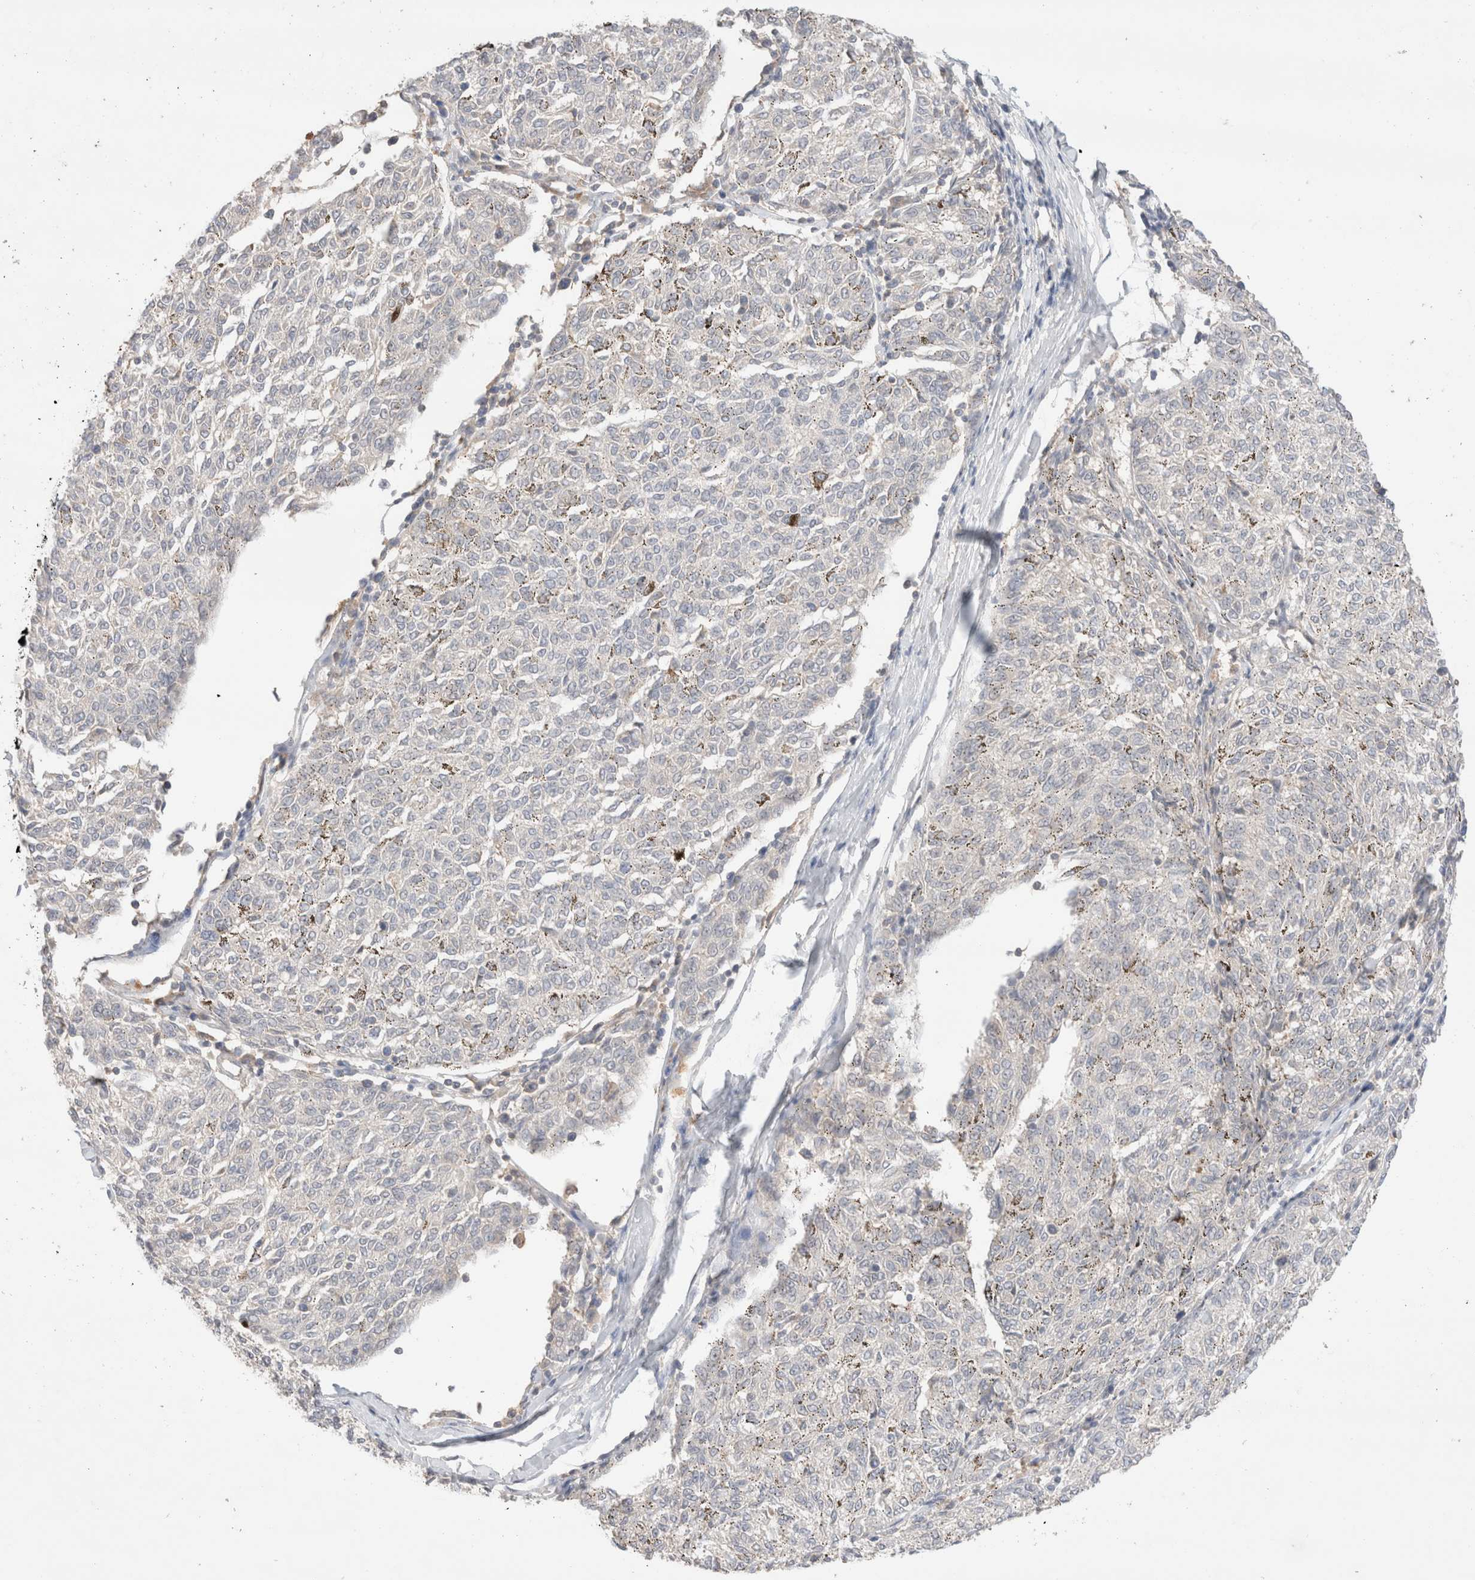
{"staining": {"intensity": "negative", "quantity": "none", "location": "none"}, "tissue": "melanoma", "cell_type": "Tumor cells", "image_type": "cancer", "snomed": [{"axis": "morphology", "description": "Malignant melanoma, NOS"}, {"axis": "topography", "description": "Skin"}], "caption": "Immunohistochemistry of malignant melanoma shows no expression in tumor cells. (DAB immunohistochemistry visualized using brightfield microscopy, high magnification).", "gene": "TRIM41", "patient": {"sex": "female", "age": 72}}